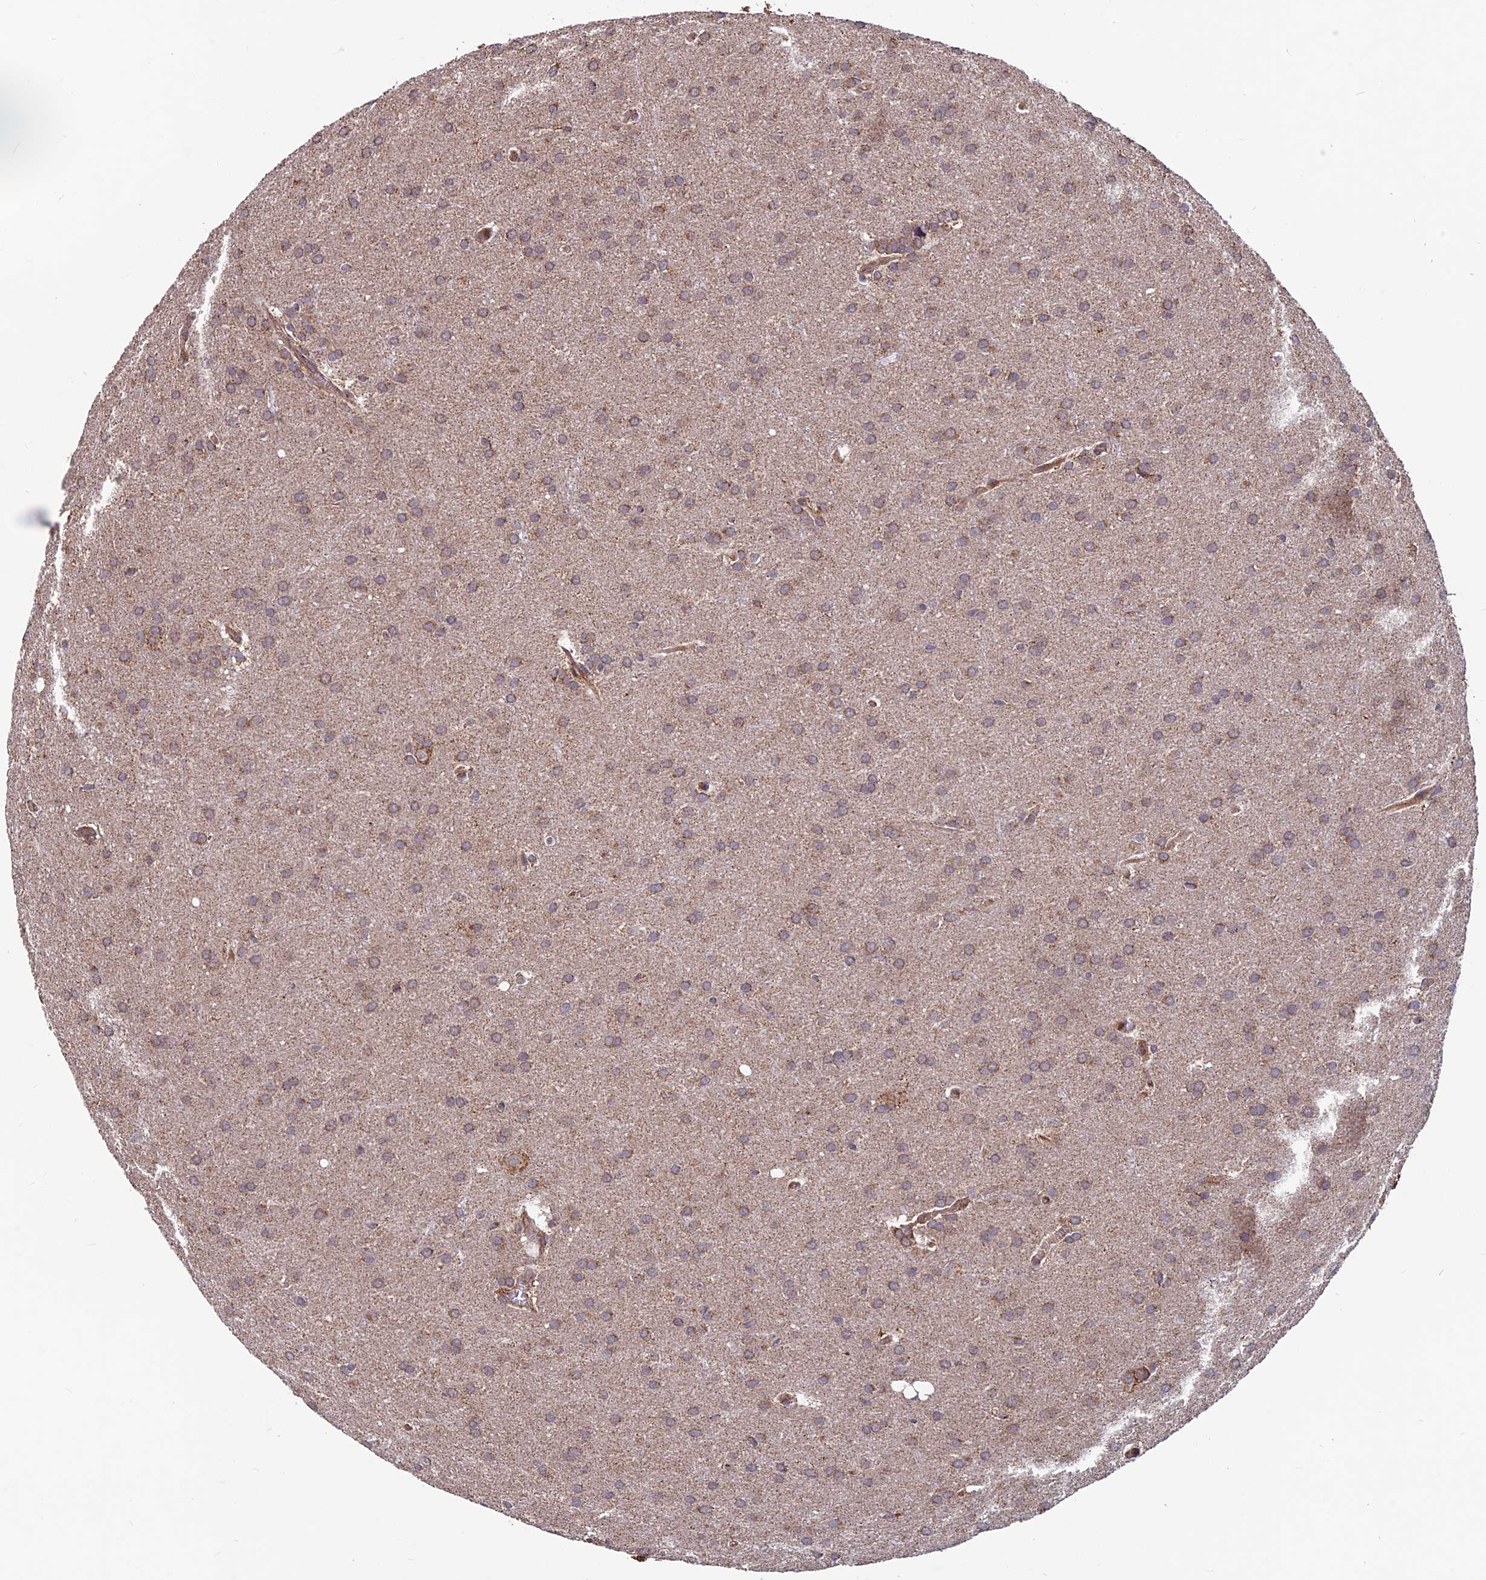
{"staining": {"intensity": "moderate", "quantity": ">75%", "location": "cytoplasmic/membranous"}, "tissue": "glioma", "cell_type": "Tumor cells", "image_type": "cancer", "snomed": [{"axis": "morphology", "description": "Glioma, malignant, Low grade"}, {"axis": "topography", "description": "Brain"}], "caption": "There is medium levels of moderate cytoplasmic/membranous staining in tumor cells of malignant glioma (low-grade), as demonstrated by immunohistochemical staining (brown color).", "gene": "CCDC15", "patient": {"sex": "female", "age": 32}}